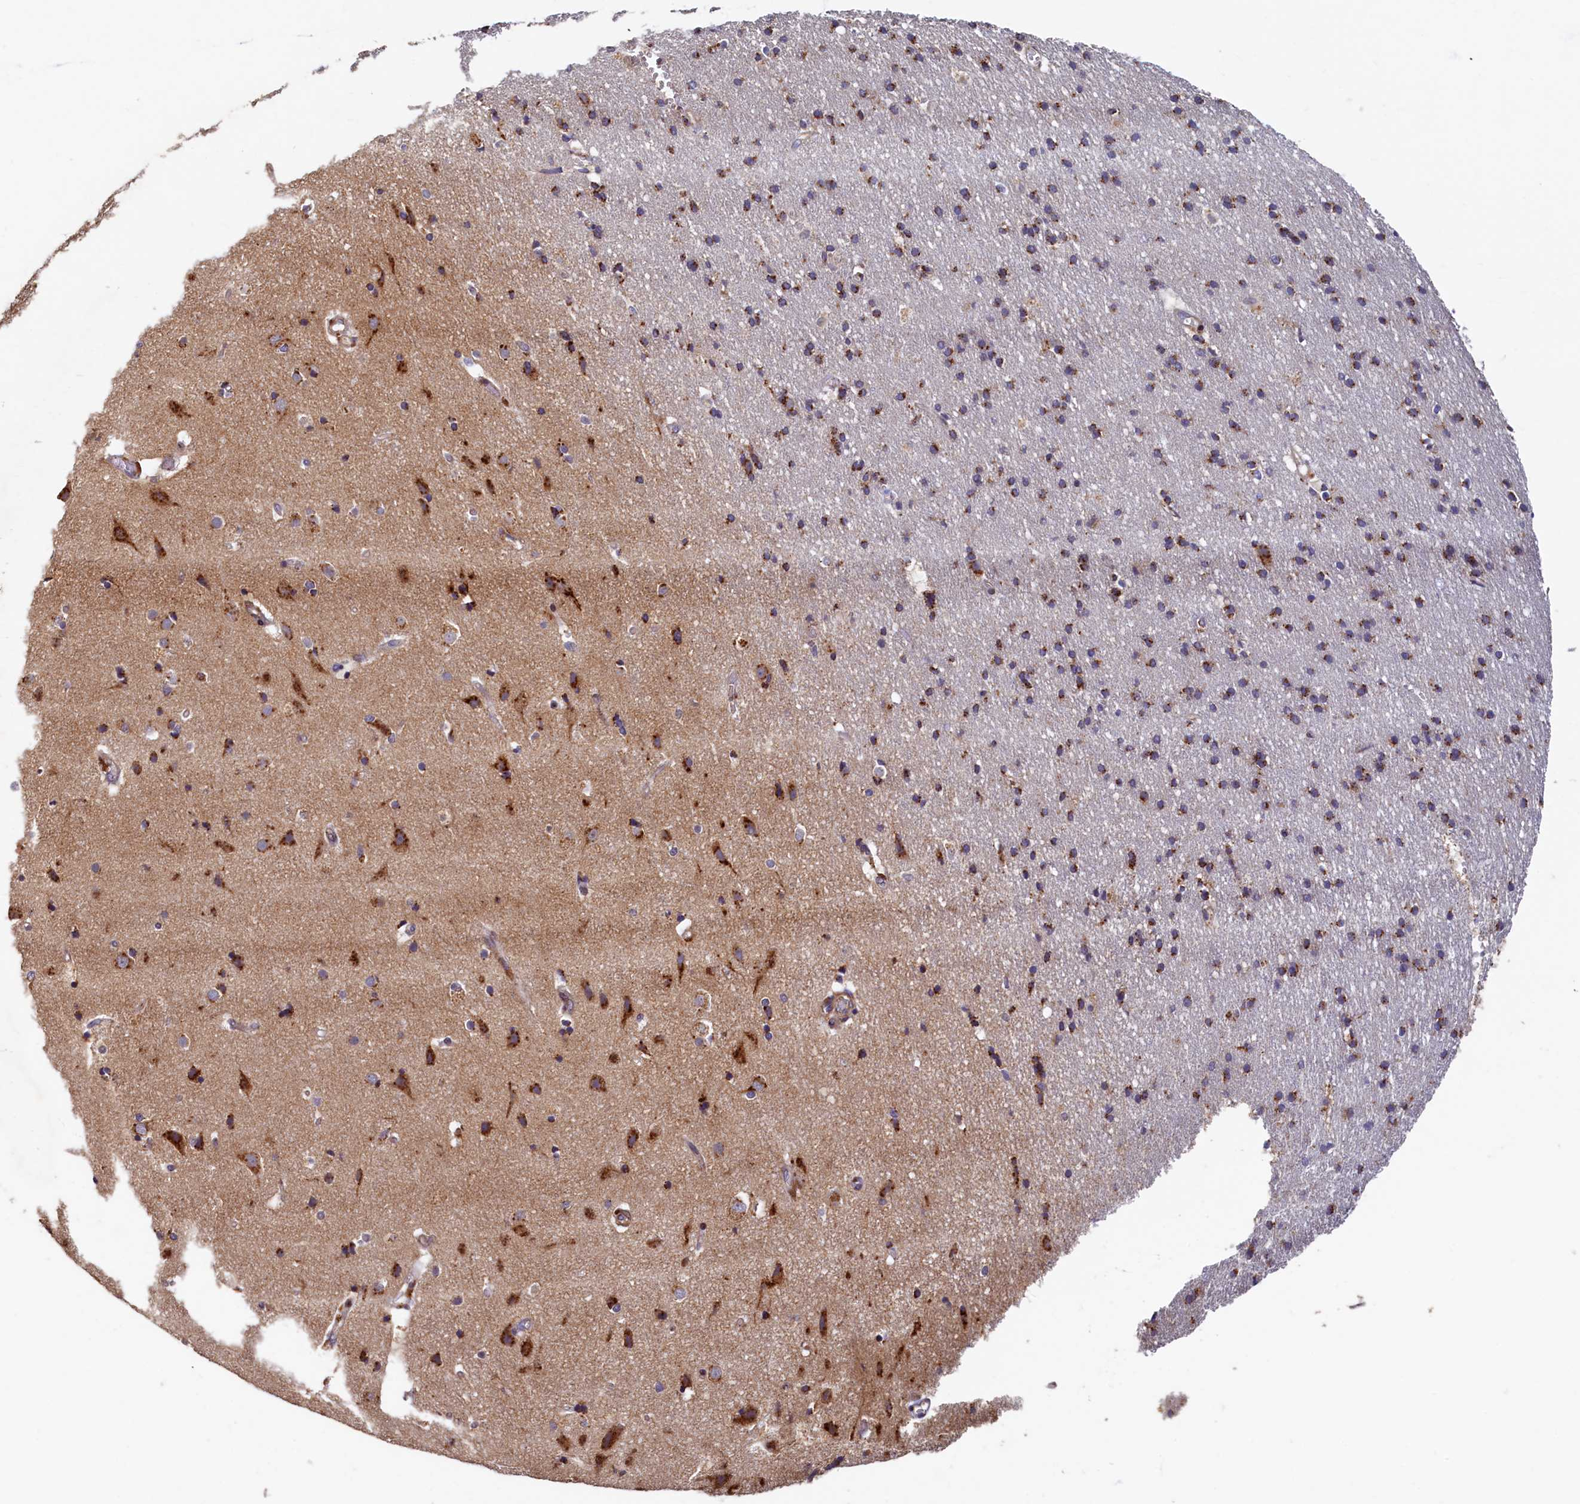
{"staining": {"intensity": "negative", "quantity": "none", "location": "none"}, "tissue": "cerebral cortex", "cell_type": "Endothelial cells", "image_type": "normal", "snomed": [{"axis": "morphology", "description": "Normal tissue, NOS"}, {"axis": "topography", "description": "Cerebral cortex"}], "caption": "This is an immunohistochemistry image of unremarkable human cerebral cortex. There is no expression in endothelial cells.", "gene": "TMEM181", "patient": {"sex": "male", "age": 54}}